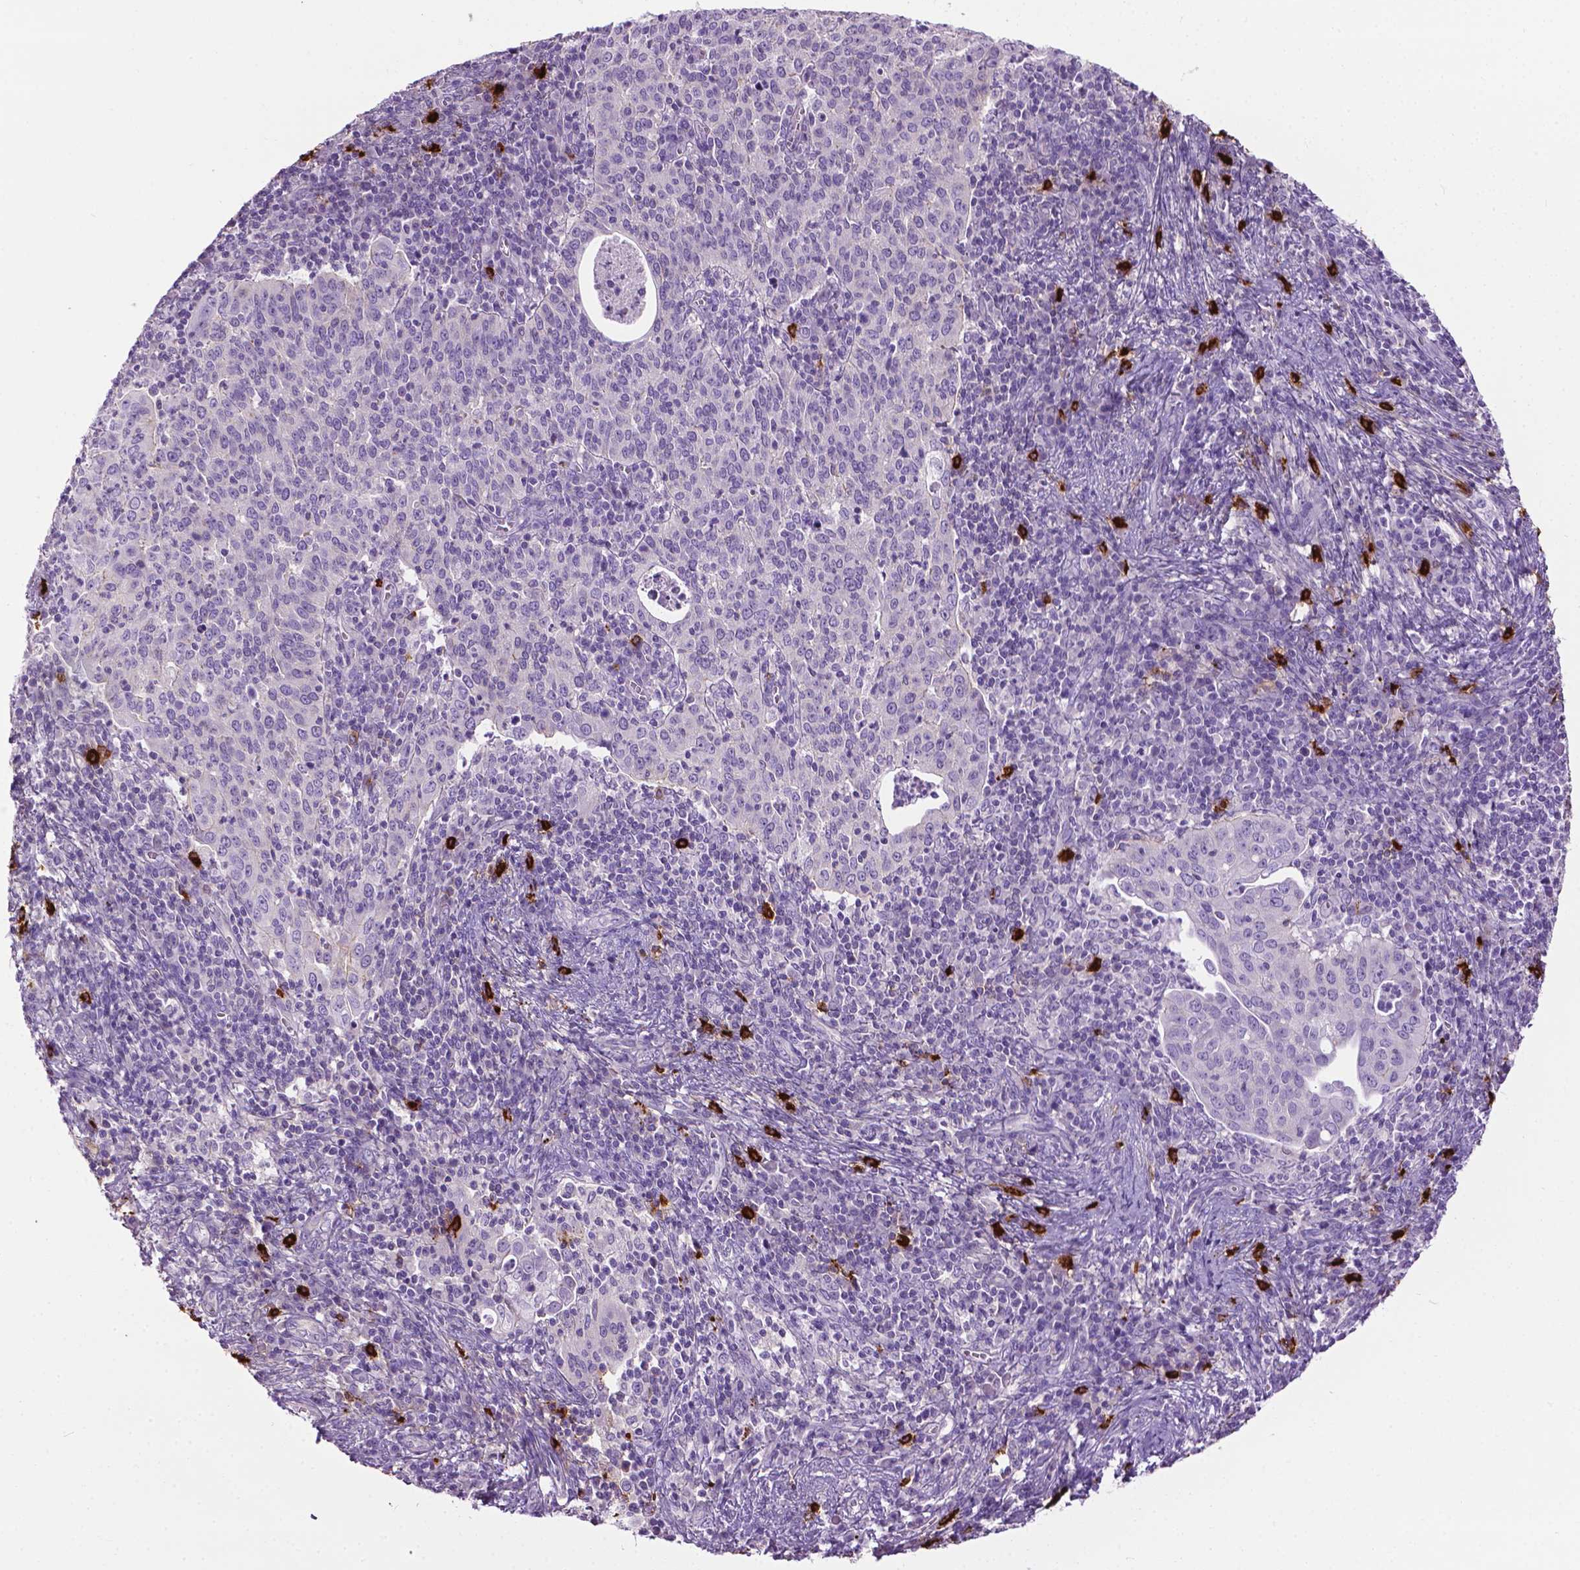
{"staining": {"intensity": "negative", "quantity": "none", "location": "none"}, "tissue": "cervical cancer", "cell_type": "Tumor cells", "image_type": "cancer", "snomed": [{"axis": "morphology", "description": "Squamous cell carcinoma, NOS"}, {"axis": "topography", "description": "Cervix"}], "caption": "Tumor cells are negative for brown protein staining in cervical squamous cell carcinoma. (DAB immunohistochemistry (IHC) visualized using brightfield microscopy, high magnification).", "gene": "SPECC1L", "patient": {"sex": "female", "age": 39}}